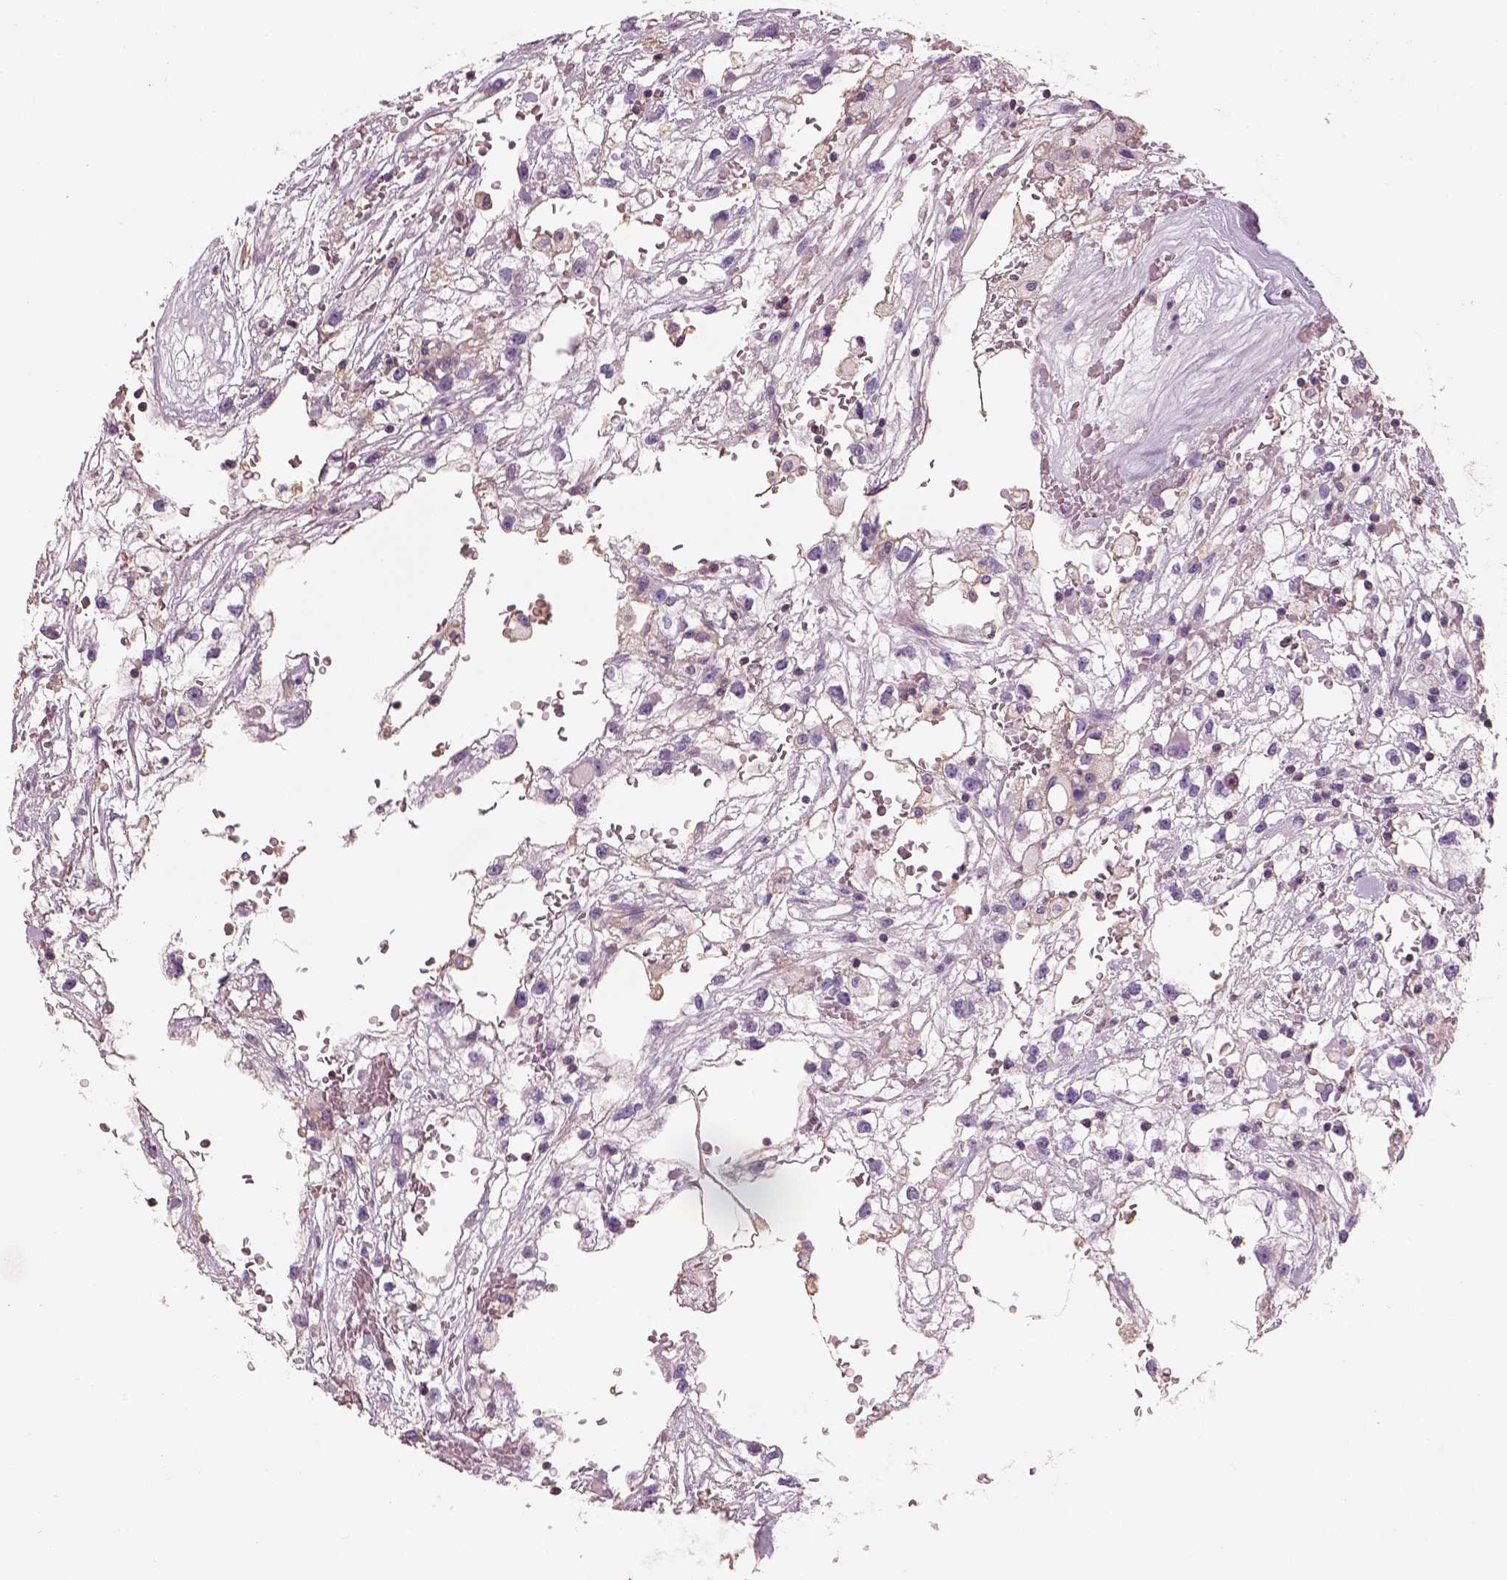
{"staining": {"intensity": "negative", "quantity": "none", "location": "none"}, "tissue": "renal cancer", "cell_type": "Tumor cells", "image_type": "cancer", "snomed": [{"axis": "morphology", "description": "Adenocarcinoma, NOS"}, {"axis": "topography", "description": "Kidney"}], "caption": "Tumor cells are negative for protein expression in human renal adenocarcinoma.", "gene": "OTUD6A", "patient": {"sex": "male", "age": 59}}